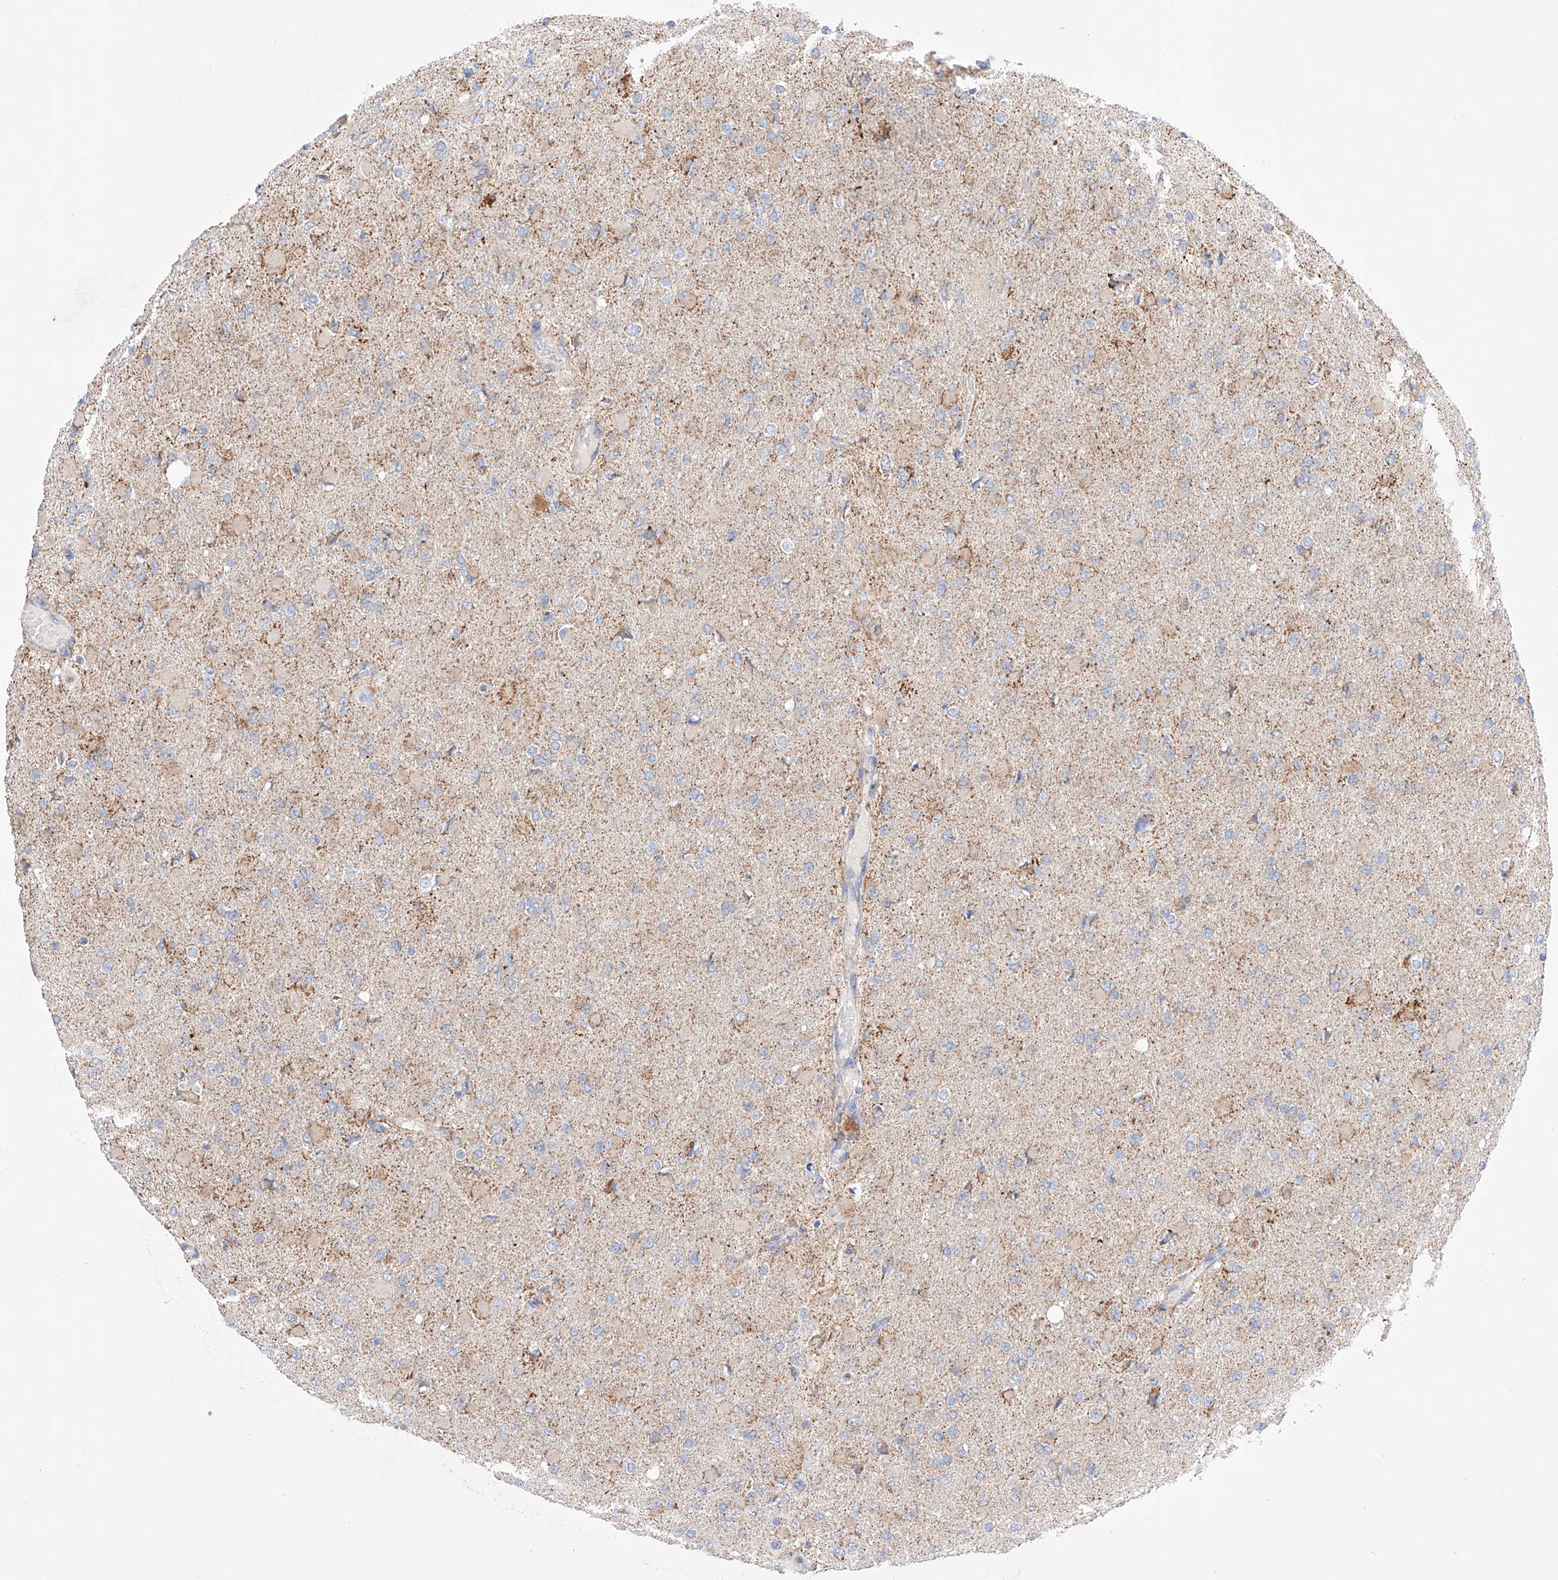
{"staining": {"intensity": "negative", "quantity": "none", "location": "none"}, "tissue": "glioma", "cell_type": "Tumor cells", "image_type": "cancer", "snomed": [{"axis": "morphology", "description": "Glioma, malignant, High grade"}, {"axis": "topography", "description": "Cerebral cortex"}], "caption": "Immunohistochemistry photomicrograph of neoplastic tissue: human malignant glioma (high-grade) stained with DAB (3,3'-diaminobenzidine) demonstrates no significant protein positivity in tumor cells.", "gene": "KTI12", "patient": {"sex": "female", "age": 36}}